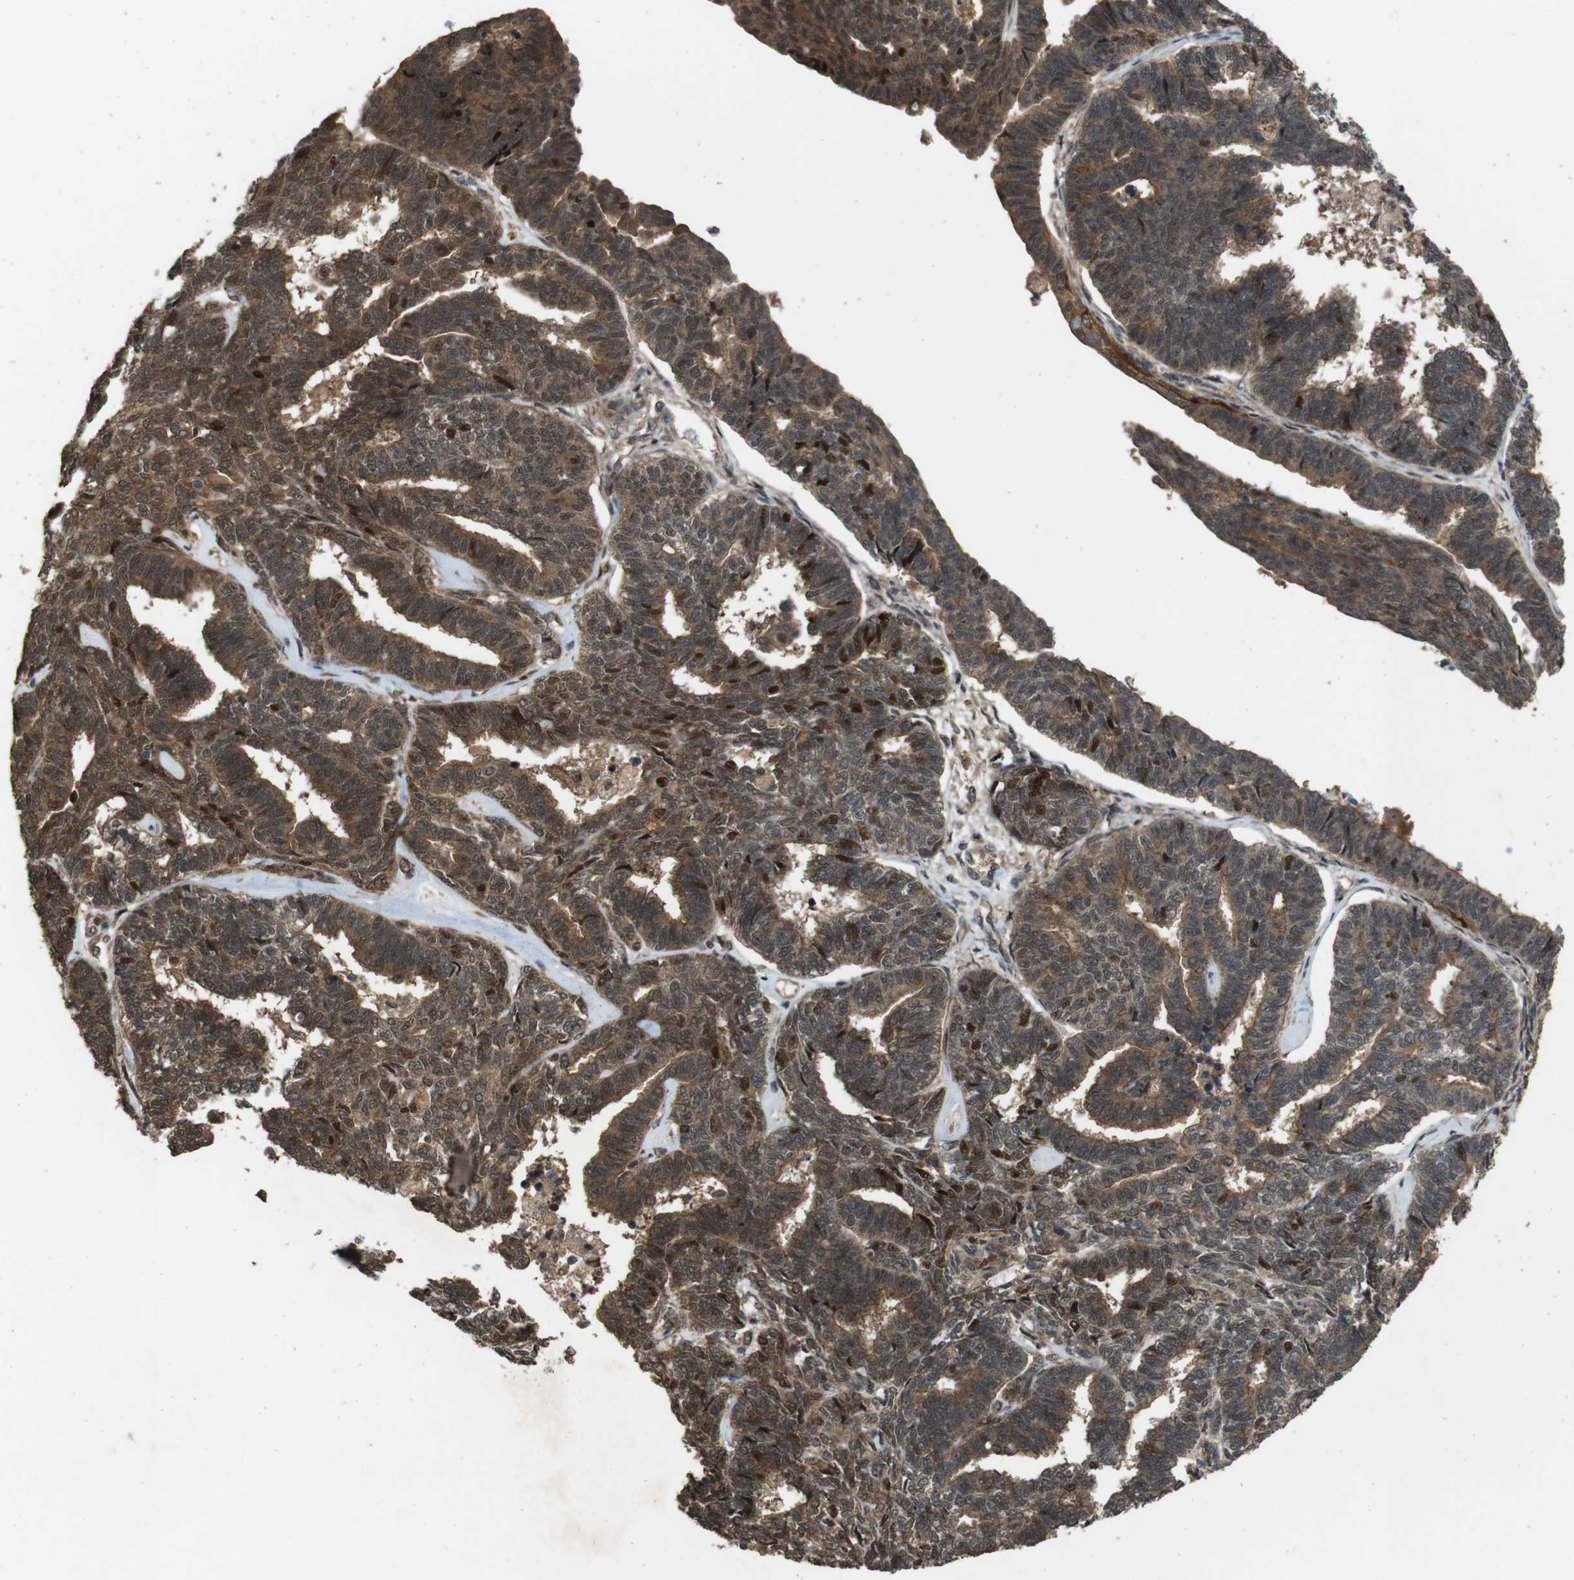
{"staining": {"intensity": "moderate", "quantity": ">75%", "location": "cytoplasmic/membranous,nuclear"}, "tissue": "endometrial cancer", "cell_type": "Tumor cells", "image_type": "cancer", "snomed": [{"axis": "morphology", "description": "Adenocarcinoma, NOS"}, {"axis": "topography", "description": "Endometrium"}], "caption": "Immunohistochemistry micrograph of human endometrial cancer (adenocarcinoma) stained for a protein (brown), which reveals medium levels of moderate cytoplasmic/membranous and nuclear expression in about >75% of tumor cells.", "gene": "CDC34", "patient": {"sex": "female", "age": 70}}